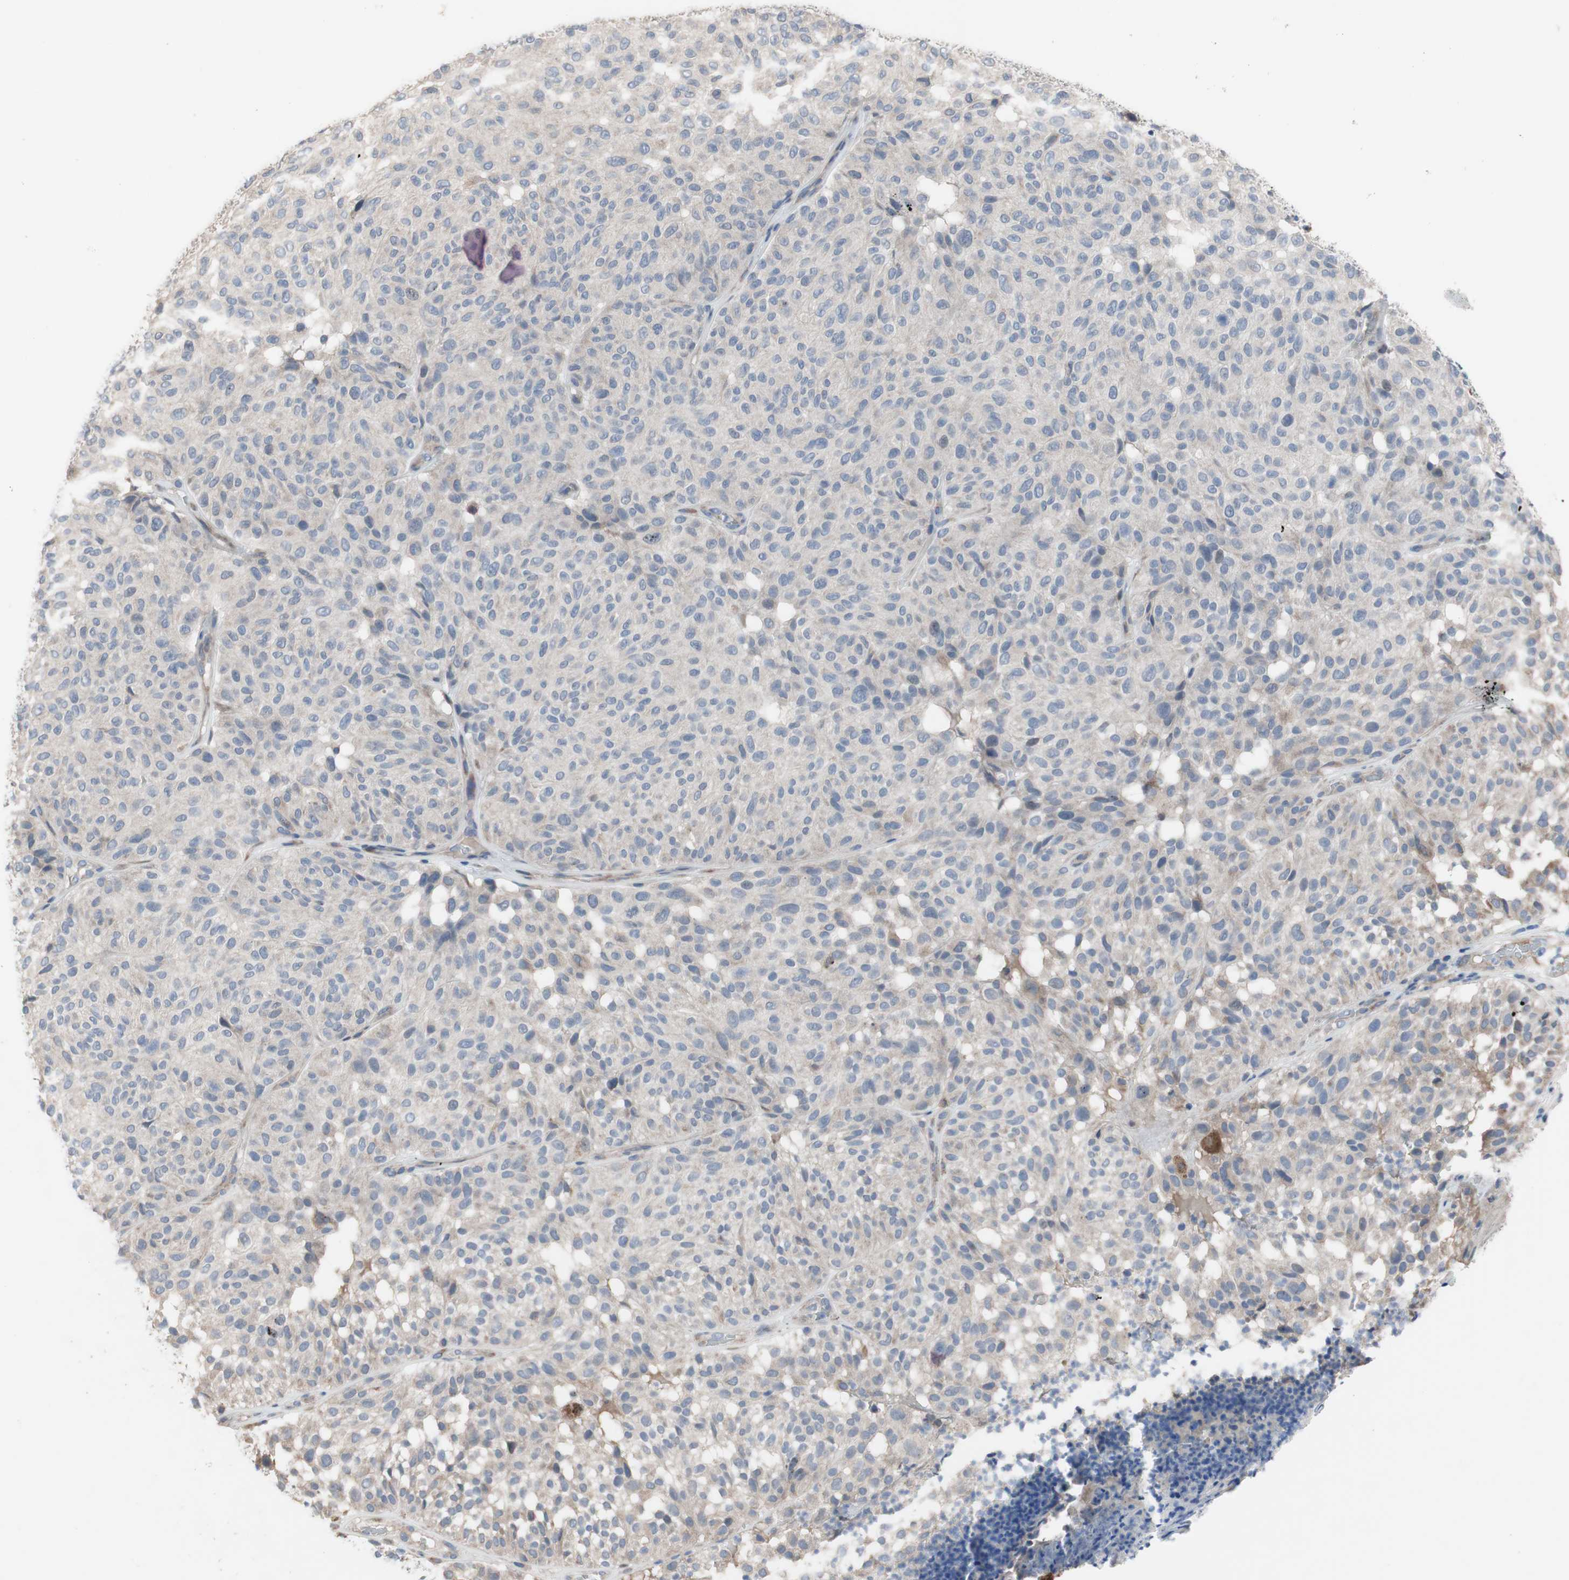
{"staining": {"intensity": "weak", "quantity": "<25%", "location": "cytoplasmic/membranous"}, "tissue": "melanoma", "cell_type": "Tumor cells", "image_type": "cancer", "snomed": [{"axis": "morphology", "description": "Malignant melanoma, NOS"}, {"axis": "topography", "description": "Skin"}], "caption": "A histopathology image of human melanoma is negative for staining in tumor cells.", "gene": "TTC14", "patient": {"sex": "female", "age": 46}}